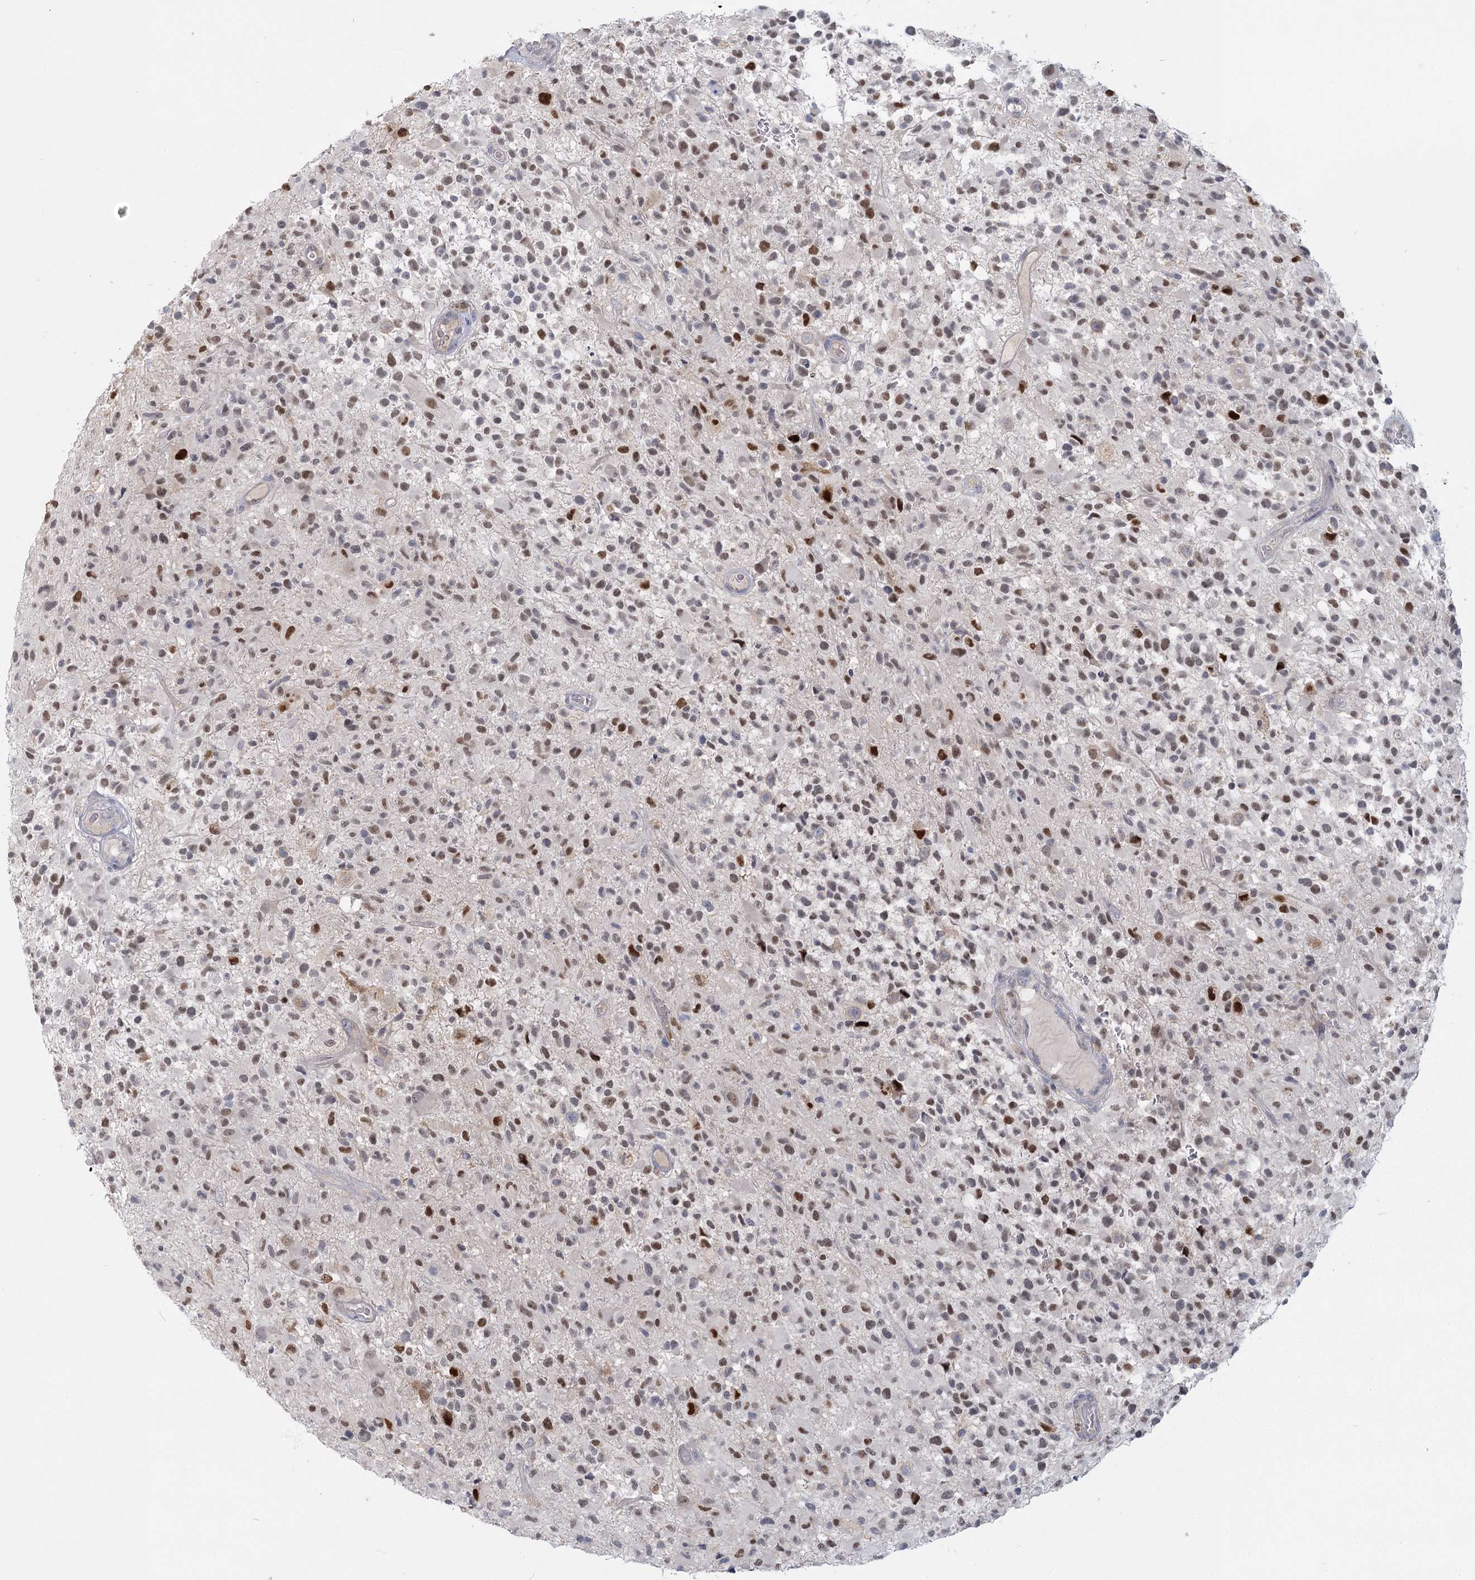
{"staining": {"intensity": "moderate", "quantity": "25%-75%", "location": "nuclear"}, "tissue": "glioma", "cell_type": "Tumor cells", "image_type": "cancer", "snomed": [{"axis": "morphology", "description": "Glioma, malignant, High grade"}, {"axis": "morphology", "description": "Glioblastoma, NOS"}, {"axis": "topography", "description": "Brain"}], "caption": "An IHC micrograph of tumor tissue is shown. Protein staining in brown highlights moderate nuclear positivity in malignant glioma (high-grade) within tumor cells.", "gene": "USP11", "patient": {"sex": "male", "age": 60}}